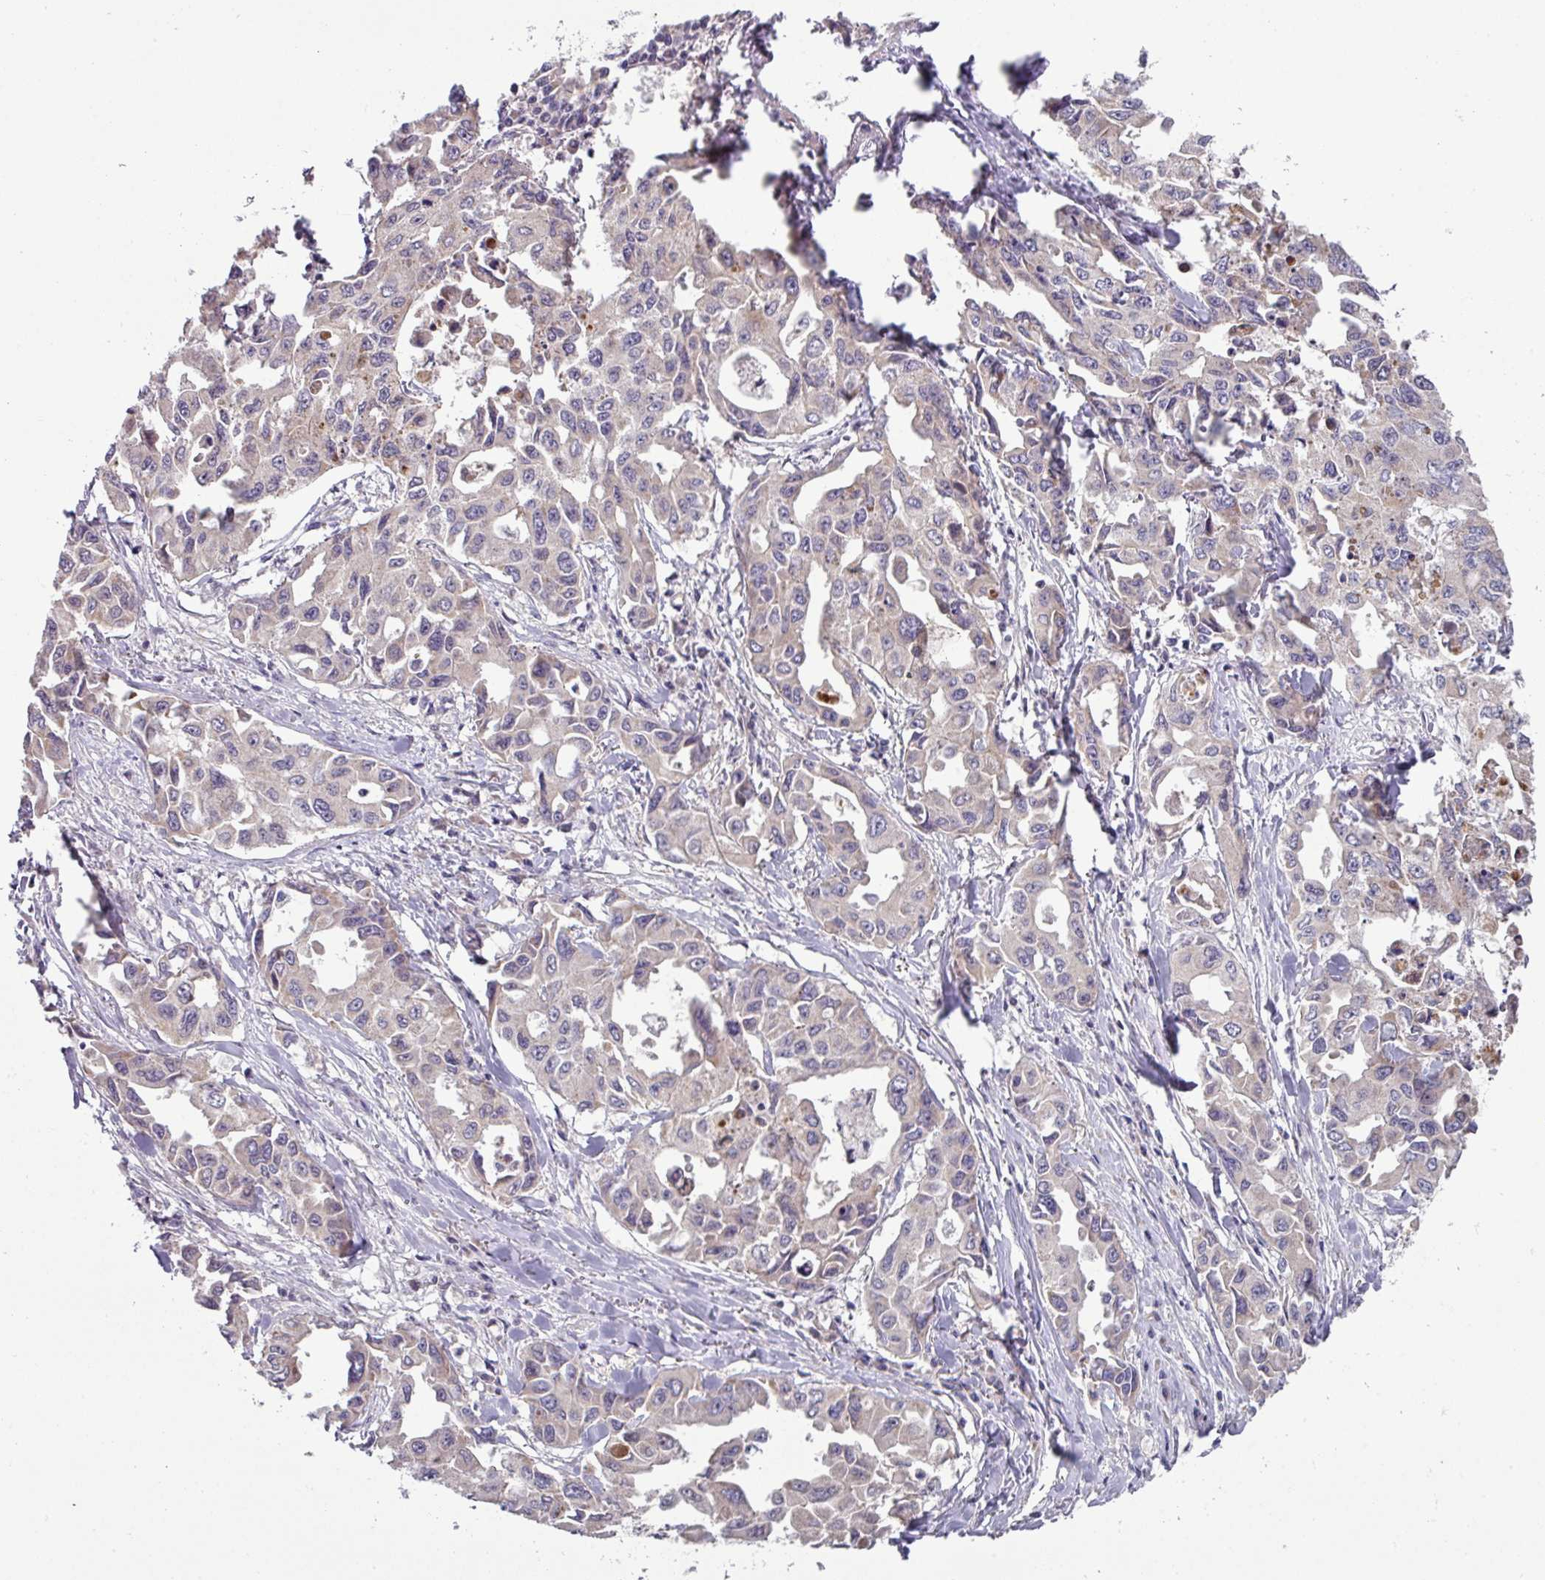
{"staining": {"intensity": "weak", "quantity": "<25%", "location": "cytoplasmic/membranous"}, "tissue": "lung cancer", "cell_type": "Tumor cells", "image_type": "cancer", "snomed": [{"axis": "morphology", "description": "Adenocarcinoma, NOS"}, {"axis": "topography", "description": "Lung"}], "caption": "Protein analysis of lung cancer displays no significant staining in tumor cells.", "gene": "LRRC9", "patient": {"sex": "male", "age": 64}}